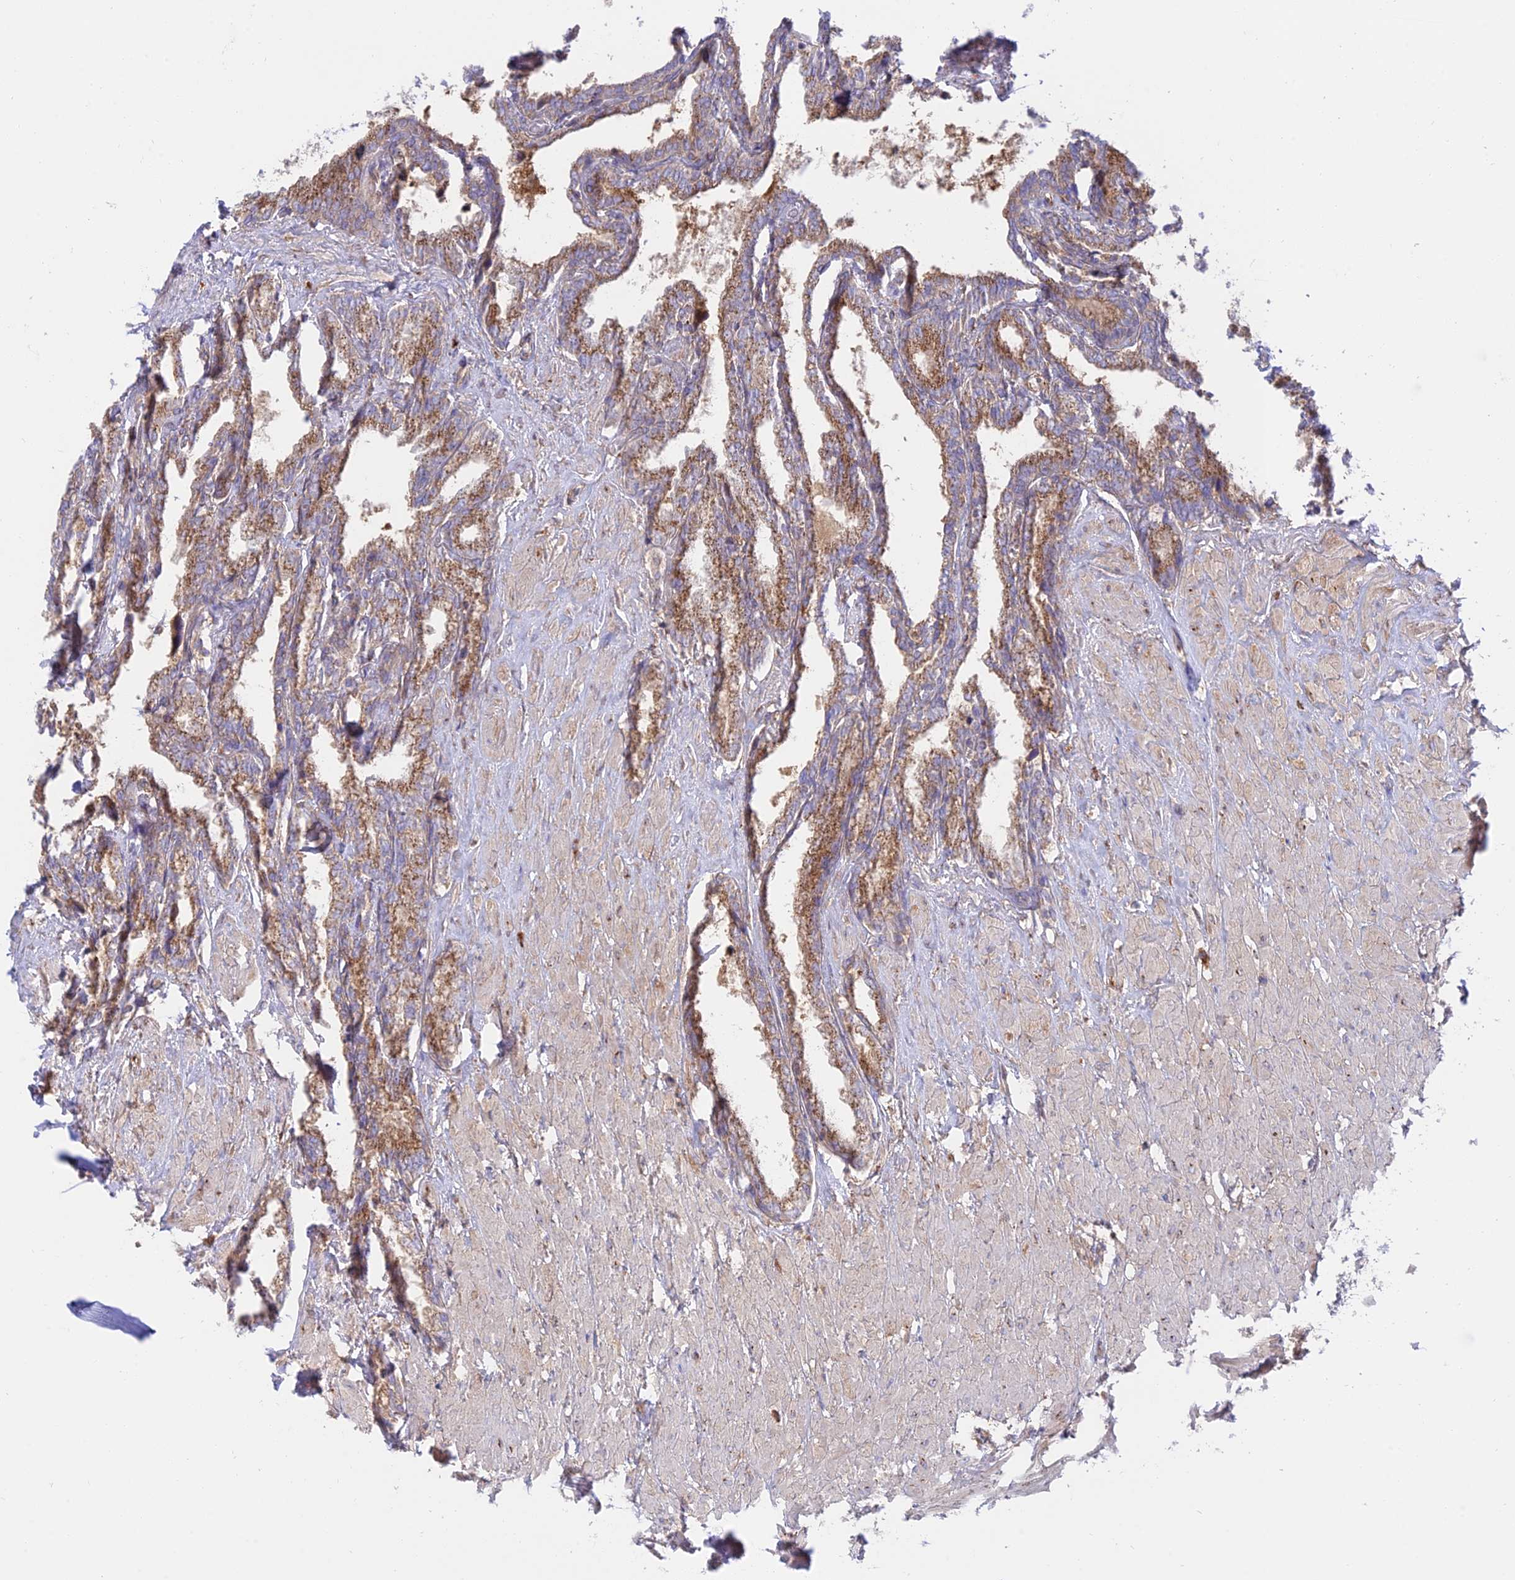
{"staining": {"intensity": "strong", "quantity": ">75%", "location": "cytoplasmic/membranous"}, "tissue": "seminal vesicle", "cell_type": "Glandular cells", "image_type": "normal", "snomed": [{"axis": "morphology", "description": "Normal tissue, NOS"}, {"axis": "topography", "description": "Seminal veicle"}], "caption": "Brown immunohistochemical staining in unremarkable human seminal vesicle reveals strong cytoplasmic/membranous positivity in approximately >75% of glandular cells. (Brightfield microscopy of DAB IHC at high magnification).", "gene": "GOLGA3", "patient": {"sex": "male", "age": 46}}